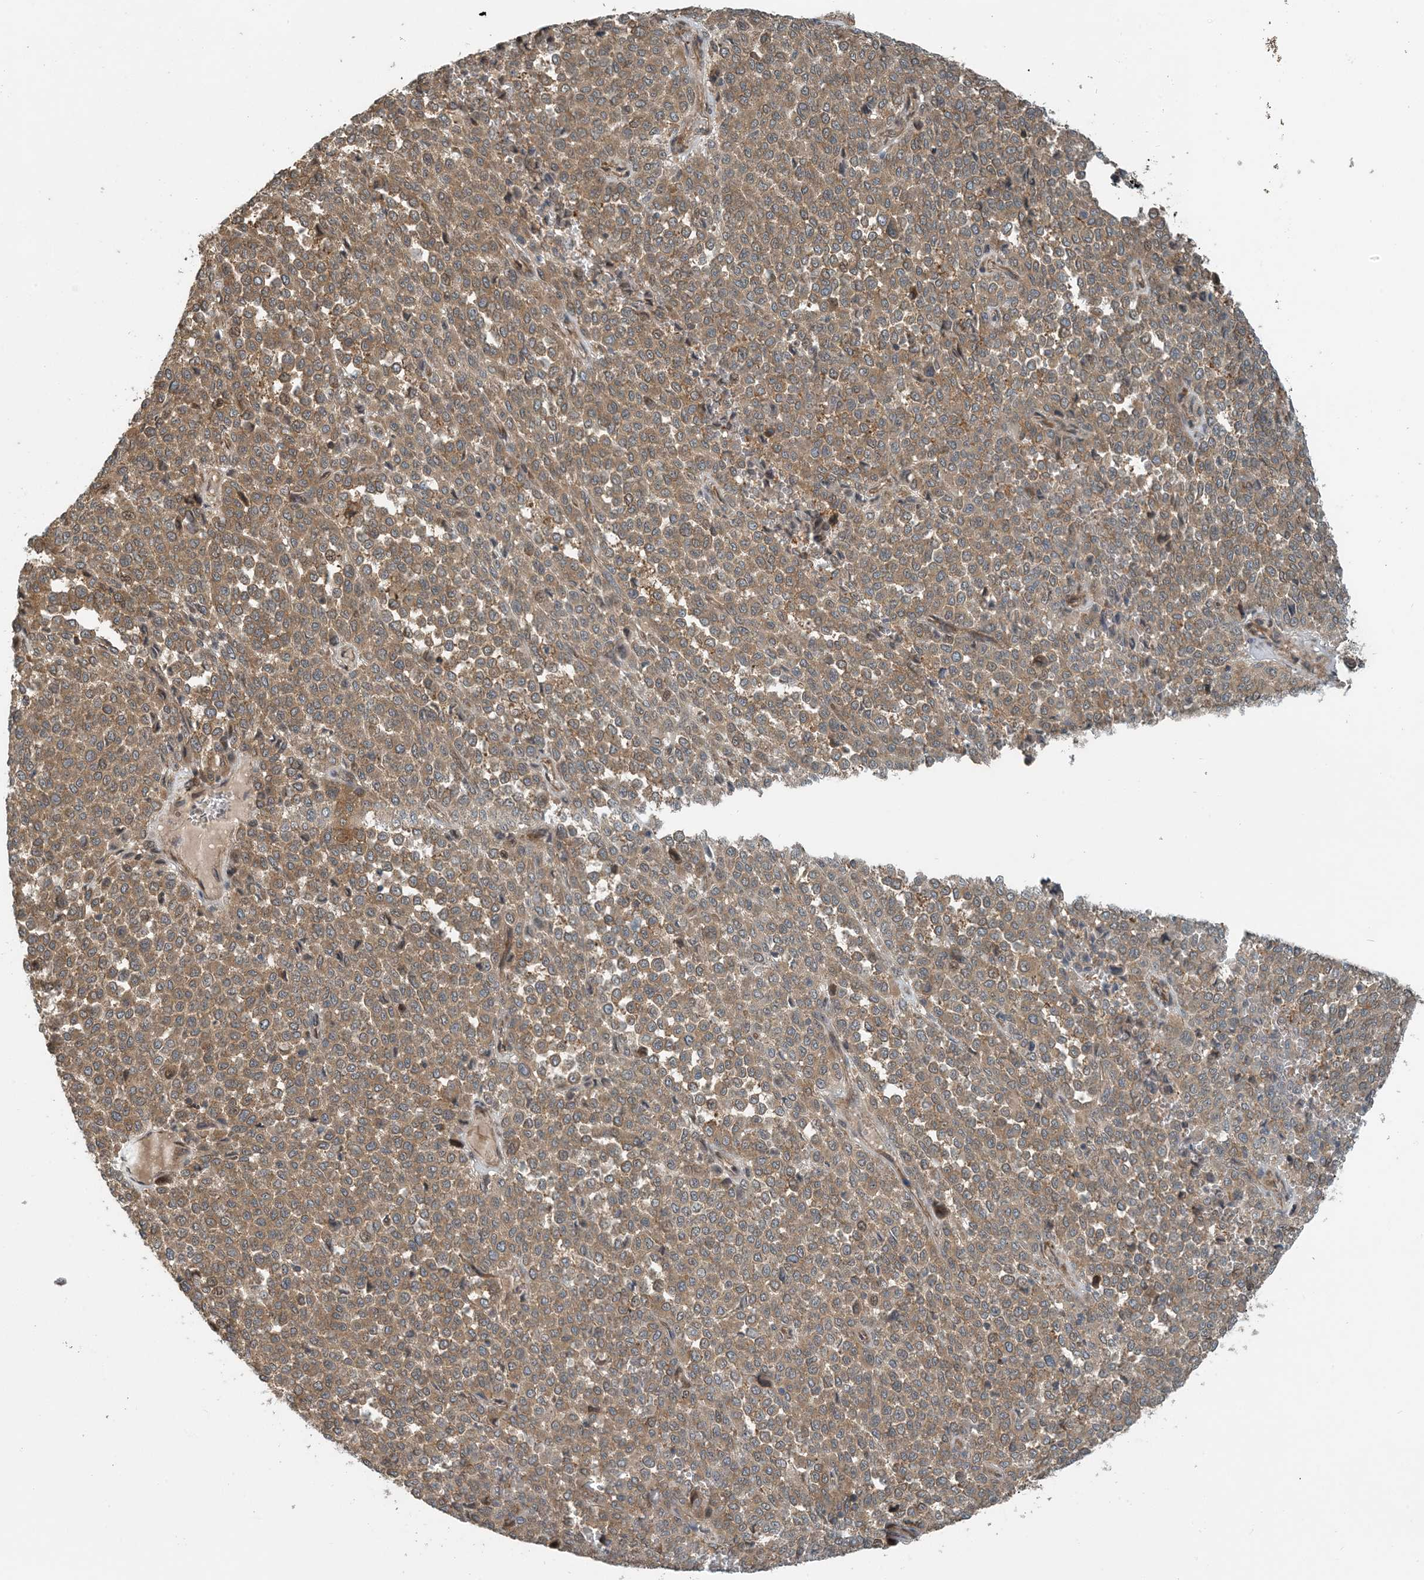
{"staining": {"intensity": "moderate", "quantity": ">75%", "location": "cytoplasmic/membranous"}, "tissue": "melanoma", "cell_type": "Tumor cells", "image_type": "cancer", "snomed": [{"axis": "morphology", "description": "Malignant melanoma, Metastatic site"}, {"axis": "topography", "description": "Pancreas"}], "caption": "Malignant melanoma (metastatic site) was stained to show a protein in brown. There is medium levels of moderate cytoplasmic/membranous staining in approximately >75% of tumor cells. (brown staining indicates protein expression, while blue staining denotes nuclei).", "gene": "ZBTB3", "patient": {"sex": "female", "age": 30}}